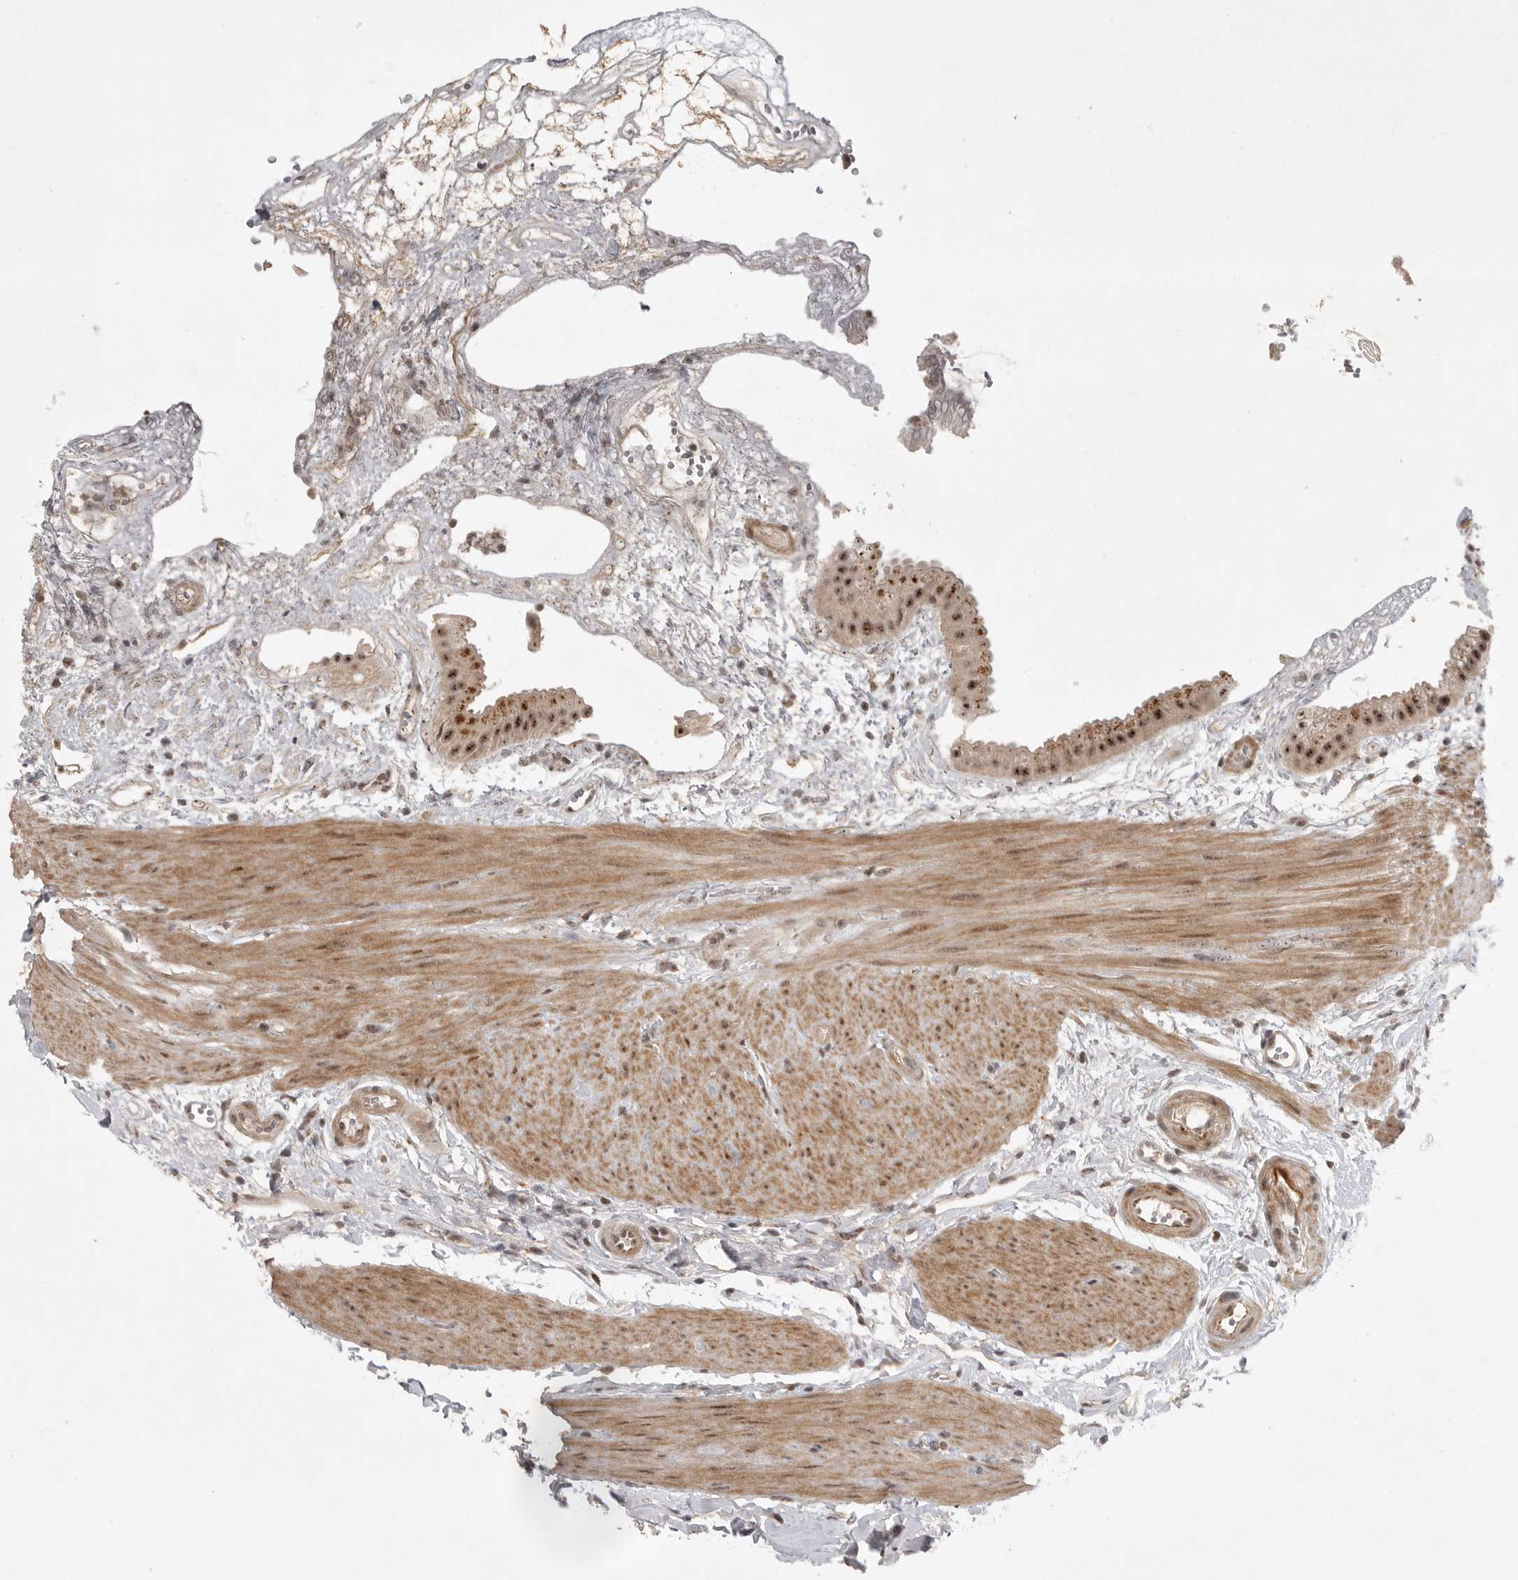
{"staining": {"intensity": "strong", "quantity": ">75%", "location": "cytoplasmic/membranous,nuclear"}, "tissue": "gallbladder", "cell_type": "Glandular cells", "image_type": "normal", "snomed": [{"axis": "morphology", "description": "Normal tissue, NOS"}, {"axis": "topography", "description": "Gallbladder"}], "caption": "Normal gallbladder was stained to show a protein in brown. There is high levels of strong cytoplasmic/membranous,nuclear expression in approximately >75% of glandular cells.", "gene": "POMP", "patient": {"sex": "female", "age": 64}}